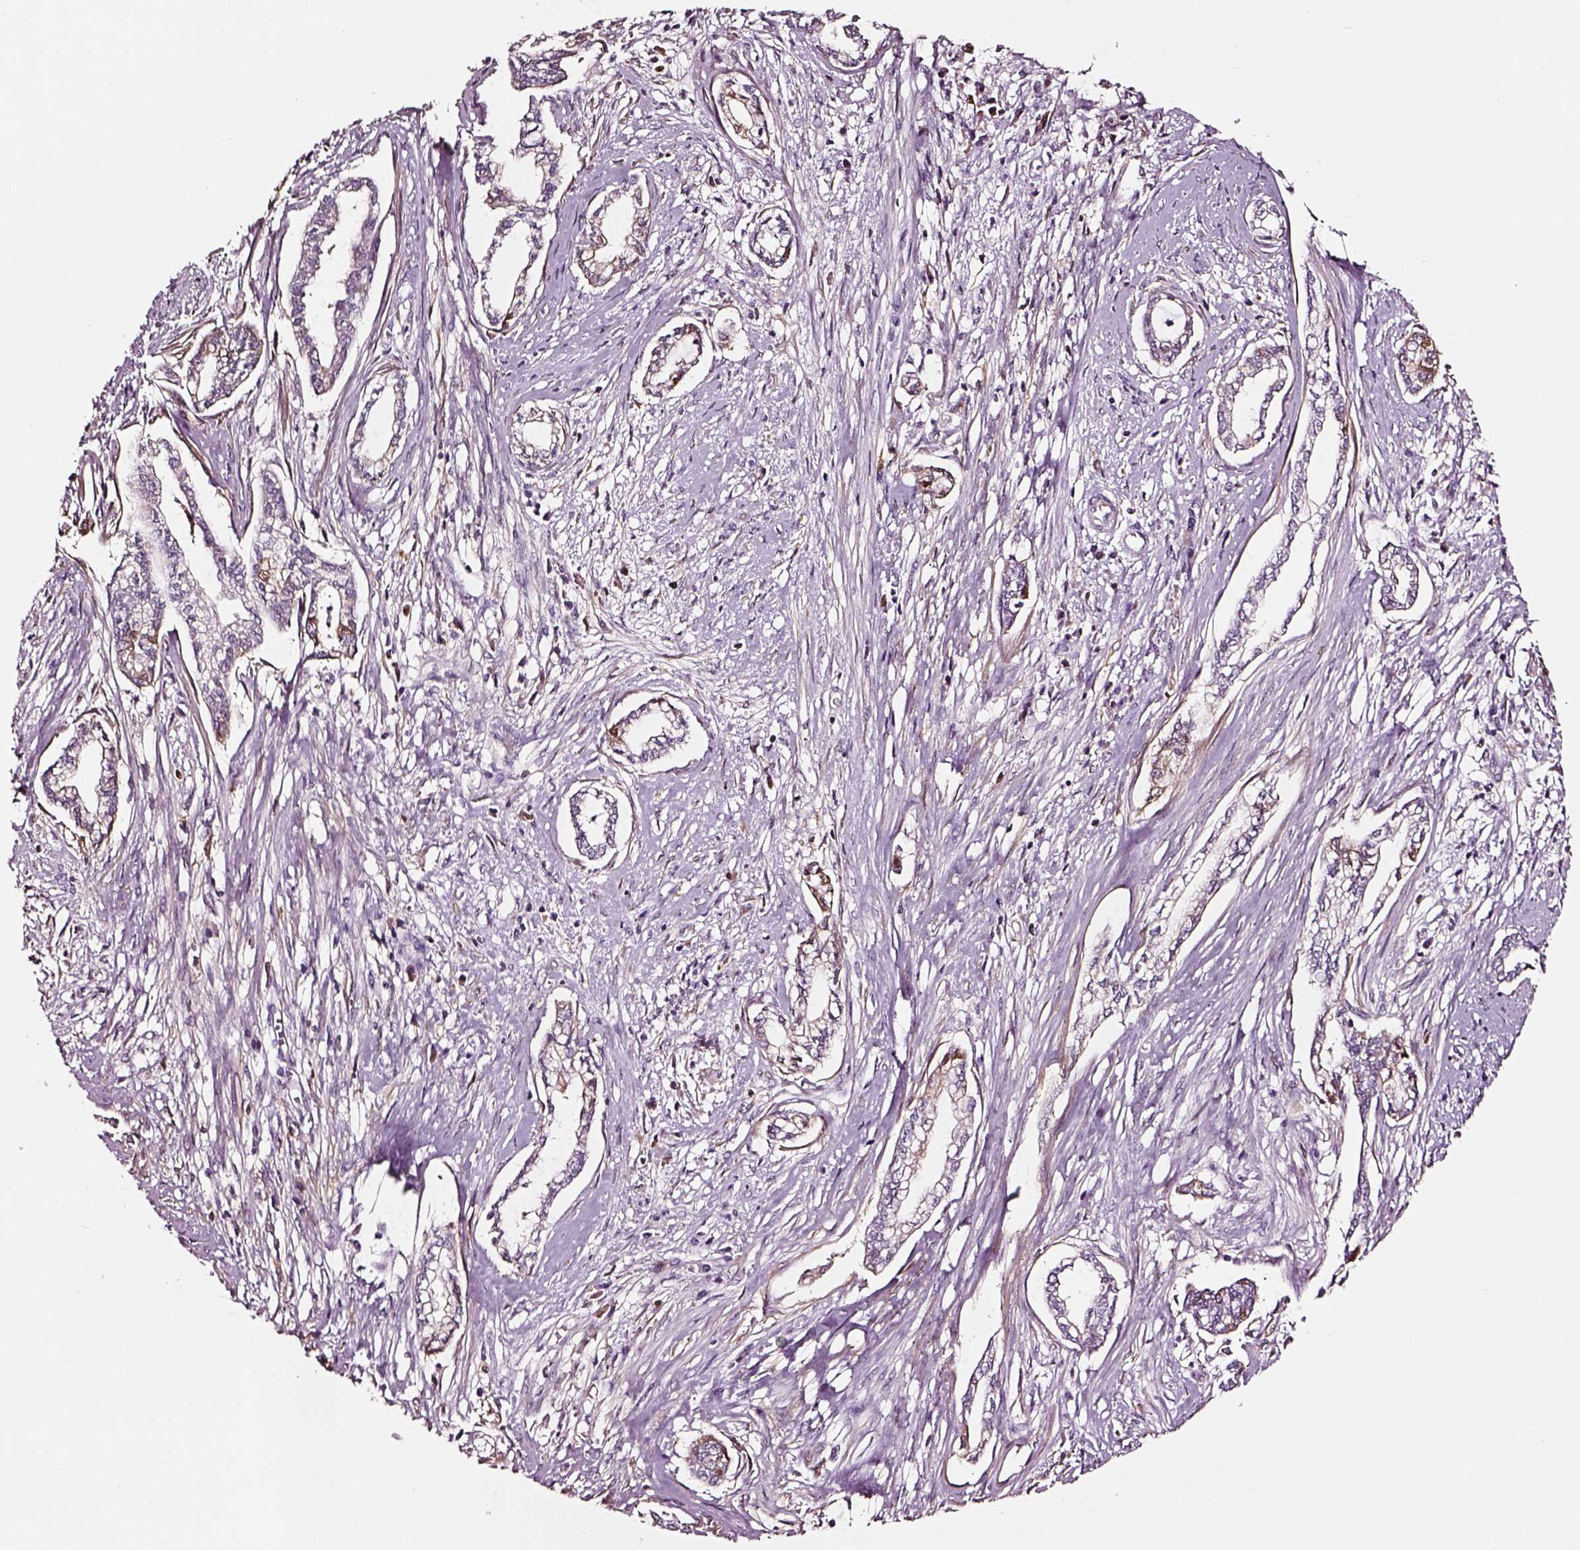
{"staining": {"intensity": "negative", "quantity": "none", "location": "none"}, "tissue": "cervical cancer", "cell_type": "Tumor cells", "image_type": "cancer", "snomed": [{"axis": "morphology", "description": "Adenocarcinoma, NOS"}, {"axis": "topography", "description": "Cervix"}], "caption": "Human cervical cancer (adenocarcinoma) stained for a protein using immunohistochemistry (IHC) displays no positivity in tumor cells.", "gene": "TF", "patient": {"sex": "female", "age": 62}}